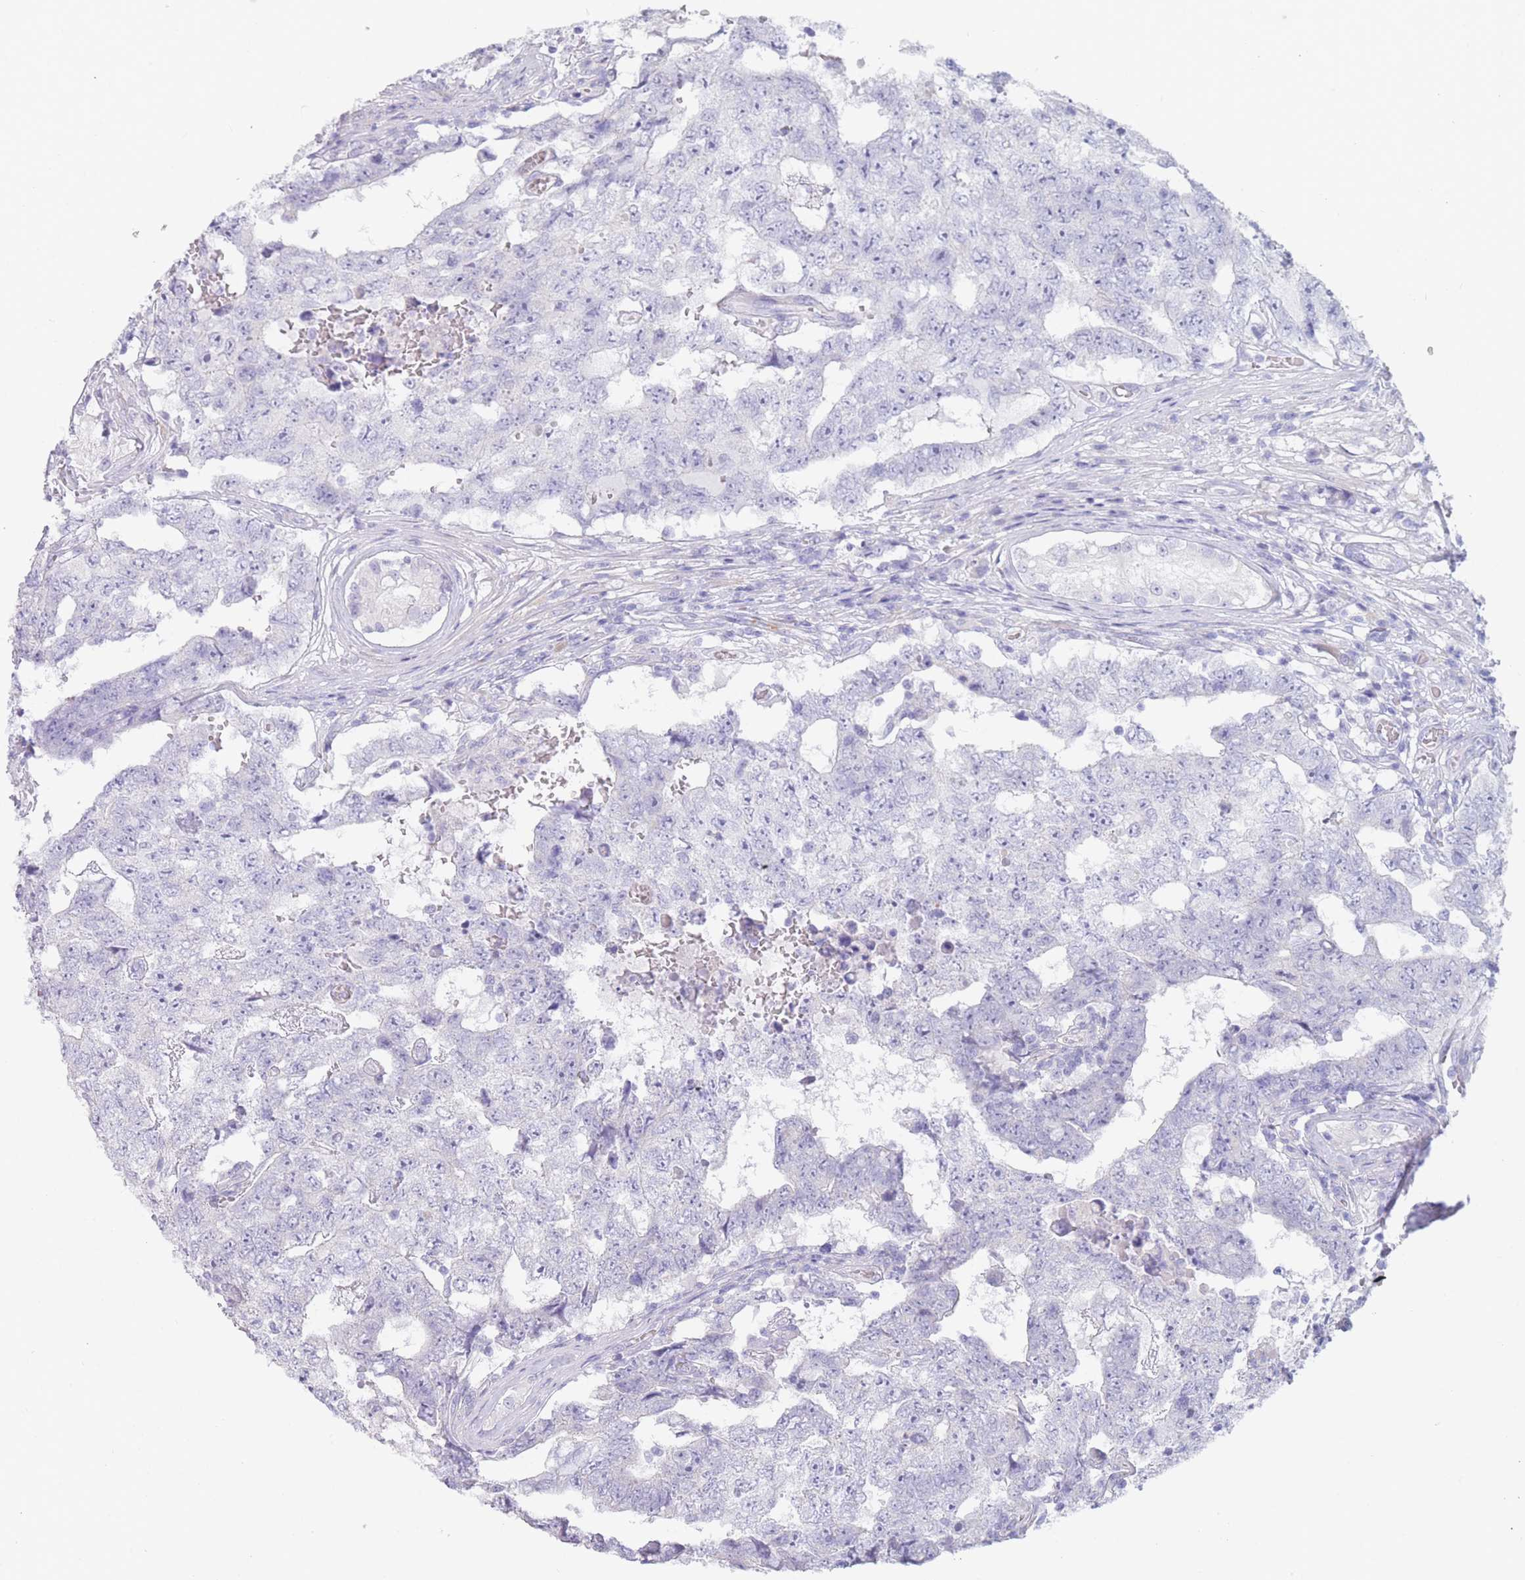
{"staining": {"intensity": "negative", "quantity": "none", "location": "none"}, "tissue": "testis cancer", "cell_type": "Tumor cells", "image_type": "cancer", "snomed": [{"axis": "morphology", "description": "Carcinoma, Embryonal, NOS"}, {"axis": "topography", "description": "Testis"}], "caption": "Immunohistochemical staining of testis cancer (embryonal carcinoma) reveals no significant positivity in tumor cells.", "gene": "ZNF627", "patient": {"sex": "male", "age": 25}}